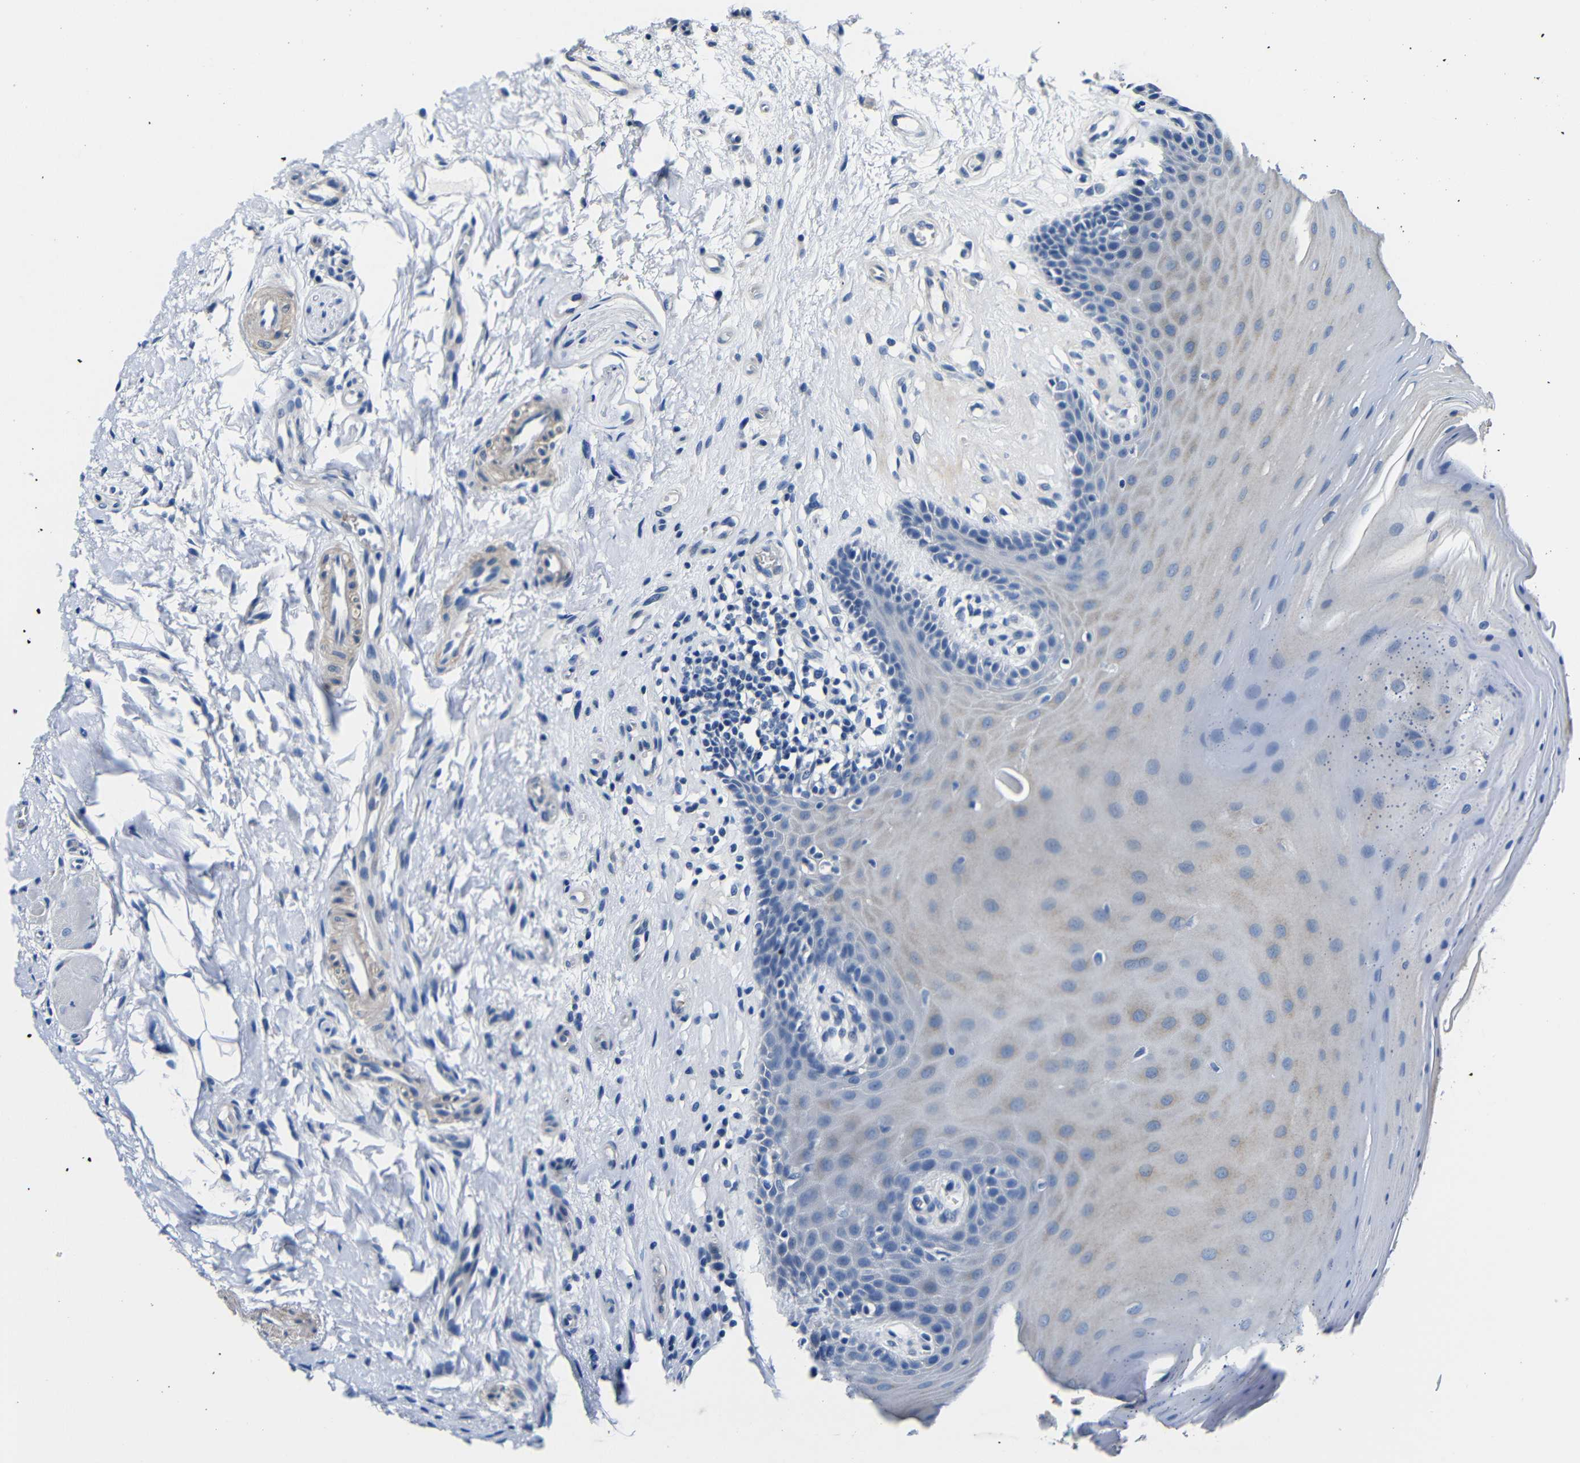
{"staining": {"intensity": "weak", "quantity": "25%-75%", "location": "cytoplasmic/membranous"}, "tissue": "oral mucosa", "cell_type": "Squamous epithelial cells", "image_type": "normal", "snomed": [{"axis": "morphology", "description": "Normal tissue, NOS"}, {"axis": "topography", "description": "Skeletal muscle"}, {"axis": "topography", "description": "Oral tissue"}], "caption": "This micrograph exhibits unremarkable oral mucosa stained with IHC to label a protein in brown. The cytoplasmic/membranous of squamous epithelial cells show weak positivity for the protein. Nuclei are counter-stained blue.", "gene": "TNFAIP1", "patient": {"sex": "male", "age": 58}}